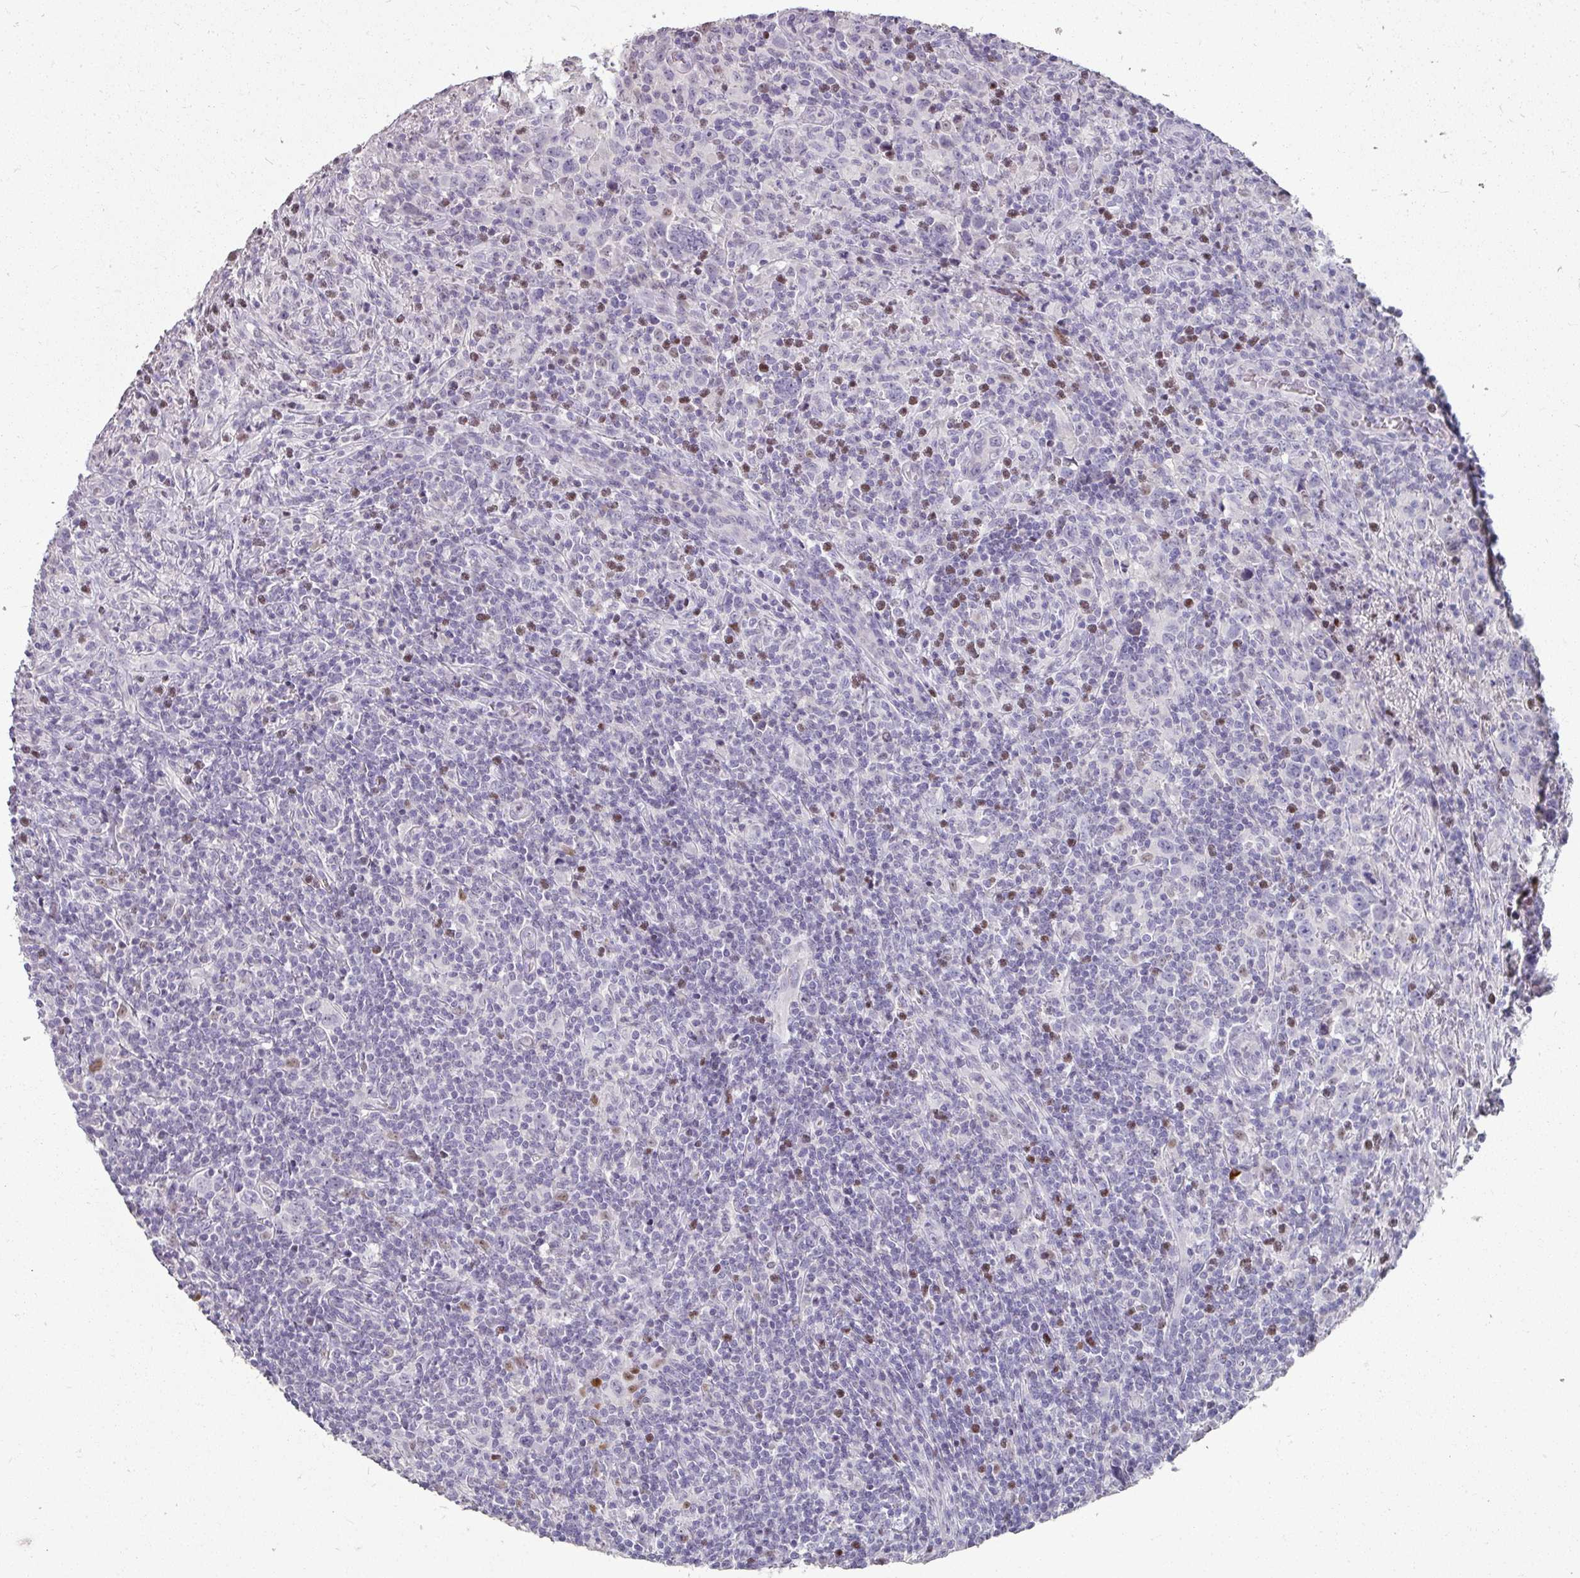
{"staining": {"intensity": "negative", "quantity": "none", "location": "none"}, "tissue": "lymphoma", "cell_type": "Tumor cells", "image_type": "cancer", "snomed": [{"axis": "morphology", "description": "Hodgkin's disease, NOS"}, {"axis": "topography", "description": "Lymph node"}], "caption": "DAB (3,3'-diaminobenzidine) immunohistochemical staining of human Hodgkin's disease displays no significant positivity in tumor cells.", "gene": "GTF2H3", "patient": {"sex": "female", "age": 18}}